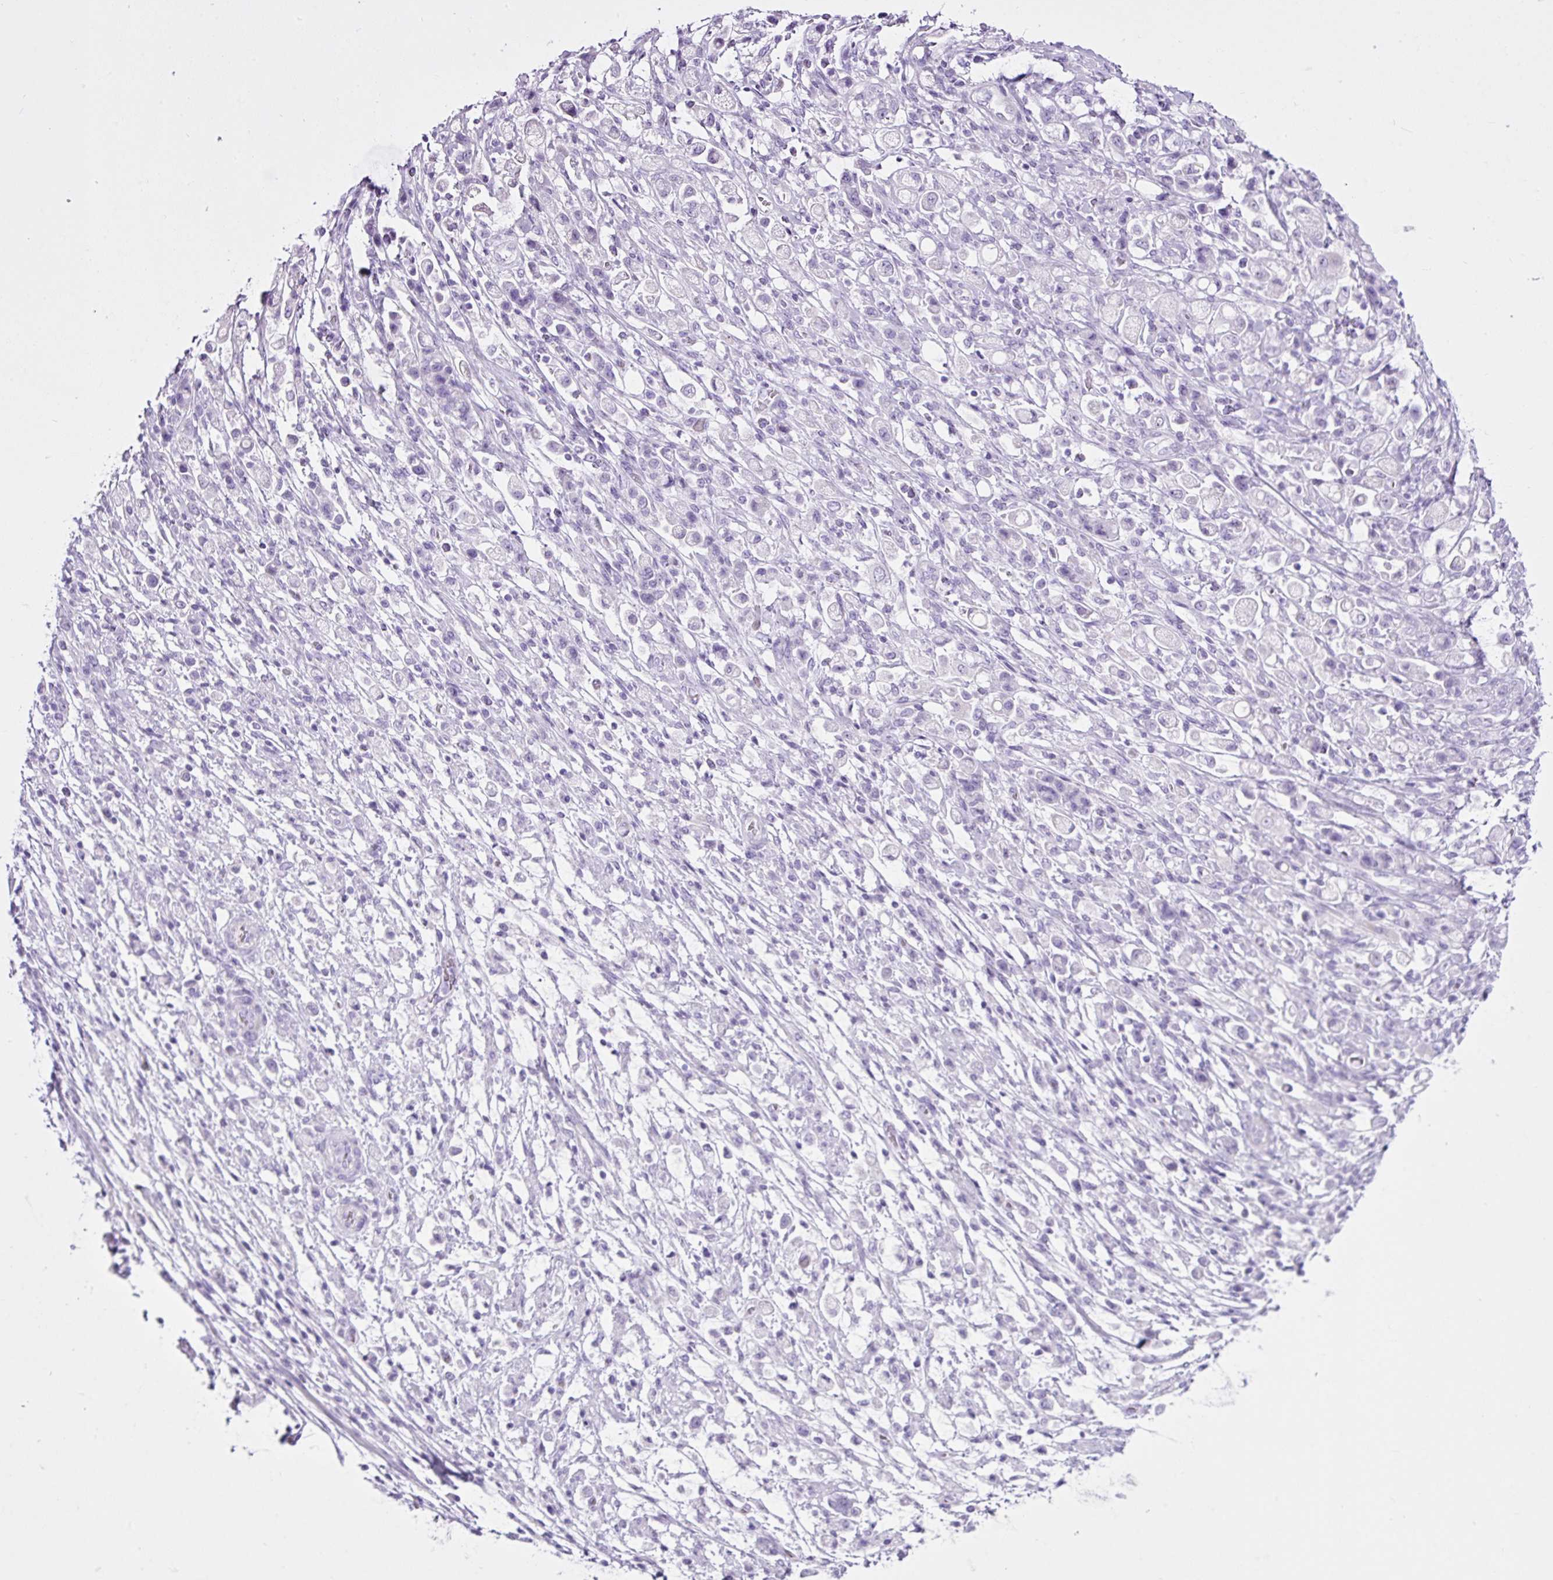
{"staining": {"intensity": "negative", "quantity": "none", "location": "none"}, "tissue": "stomach cancer", "cell_type": "Tumor cells", "image_type": "cancer", "snomed": [{"axis": "morphology", "description": "Adenocarcinoma, NOS"}, {"axis": "topography", "description": "Stomach"}], "caption": "This is an immunohistochemistry (IHC) image of human stomach cancer (adenocarcinoma). There is no expression in tumor cells.", "gene": "LILRB4", "patient": {"sex": "female", "age": 60}}